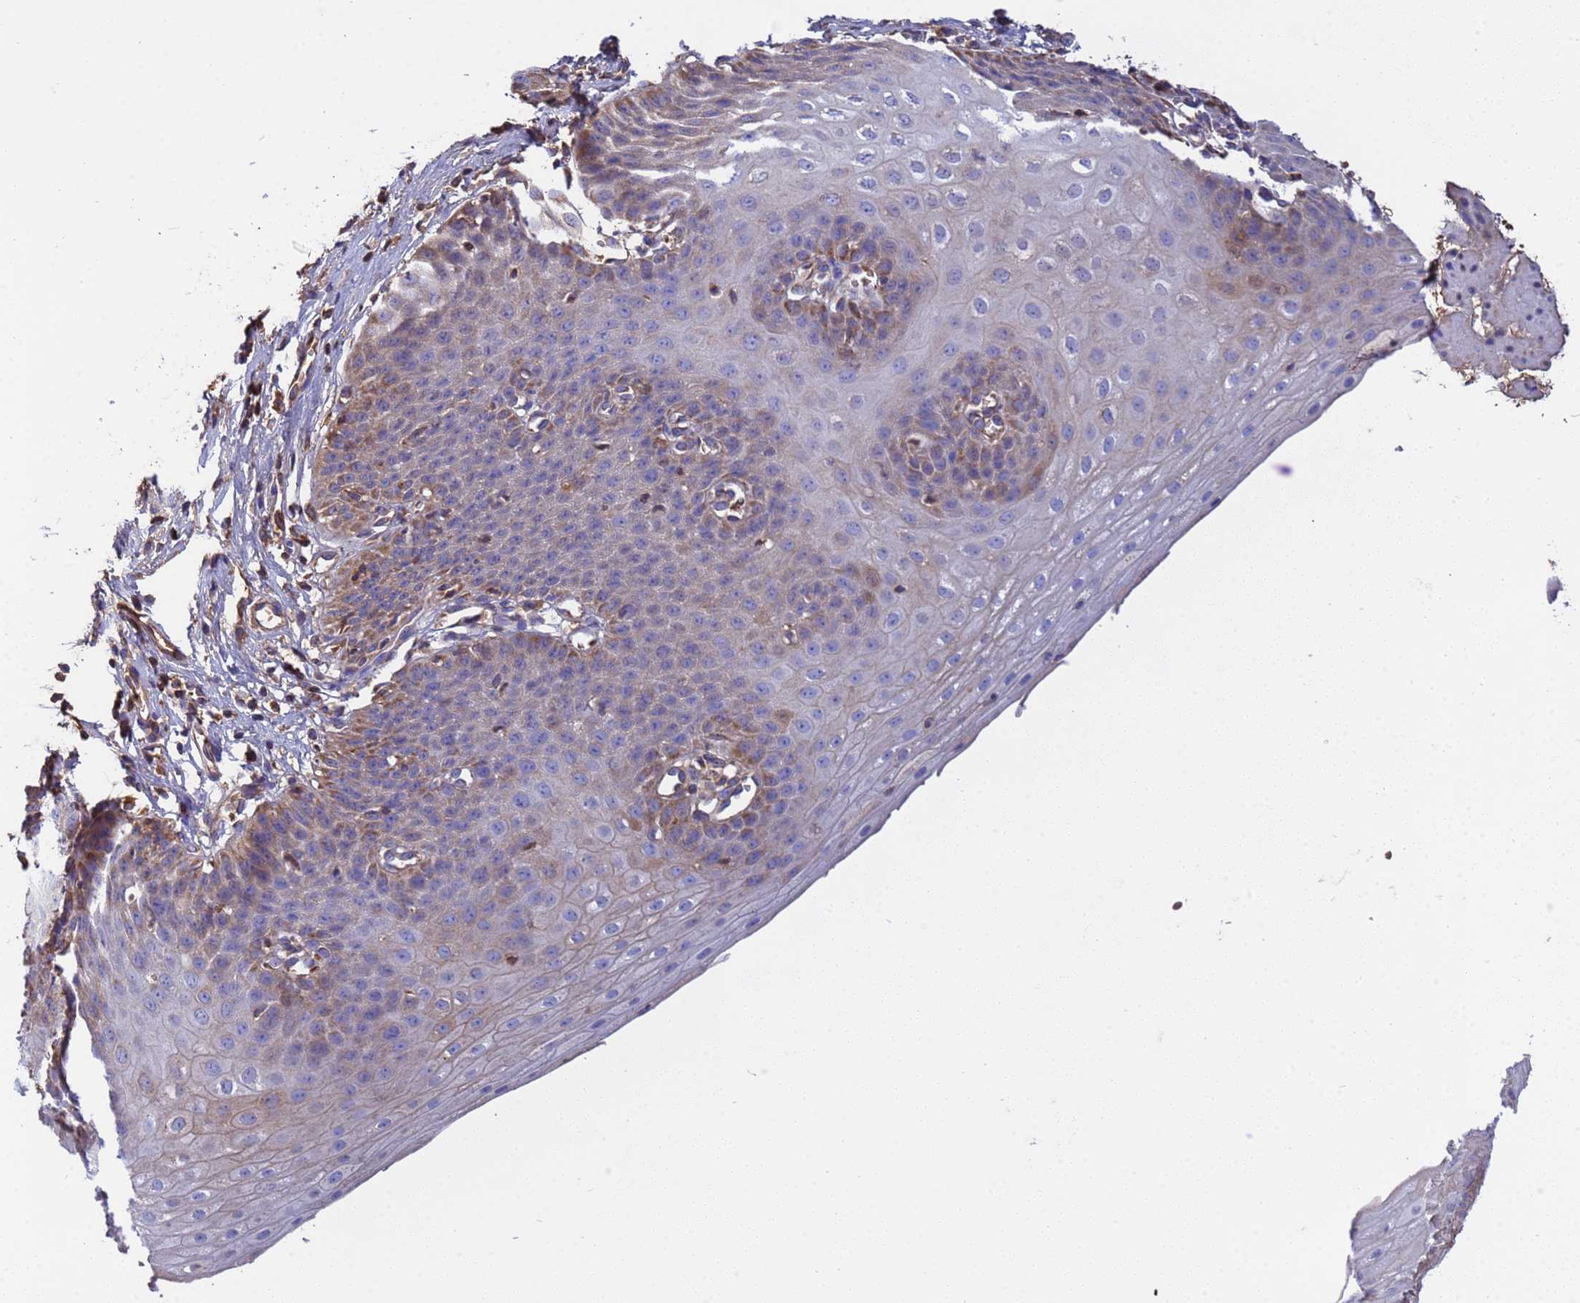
{"staining": {"intensity": "weak", "quantity": "25%-75%", "location": "cytoplasmic/membranous"}, "tissue": "esophagus", "cell_type": "Squamous epithelial cells", "image_type": "normal", "snomed": [{"axis": "morphology", "description": "Normal tissue, NOS"}, {"axis": "topography", "description": "Esophagus"}], "caption": "This photomicrograph shows normal esophagus stained with immunohistochemistry to label a protein in brown. The cytoplasmic/membranous of squamous epithelial cells show weak positivity for the protein. Nuclei are counter-stained blue.", "gene": "GLUD1", "patient": {"sex": "male", "age": 71}}